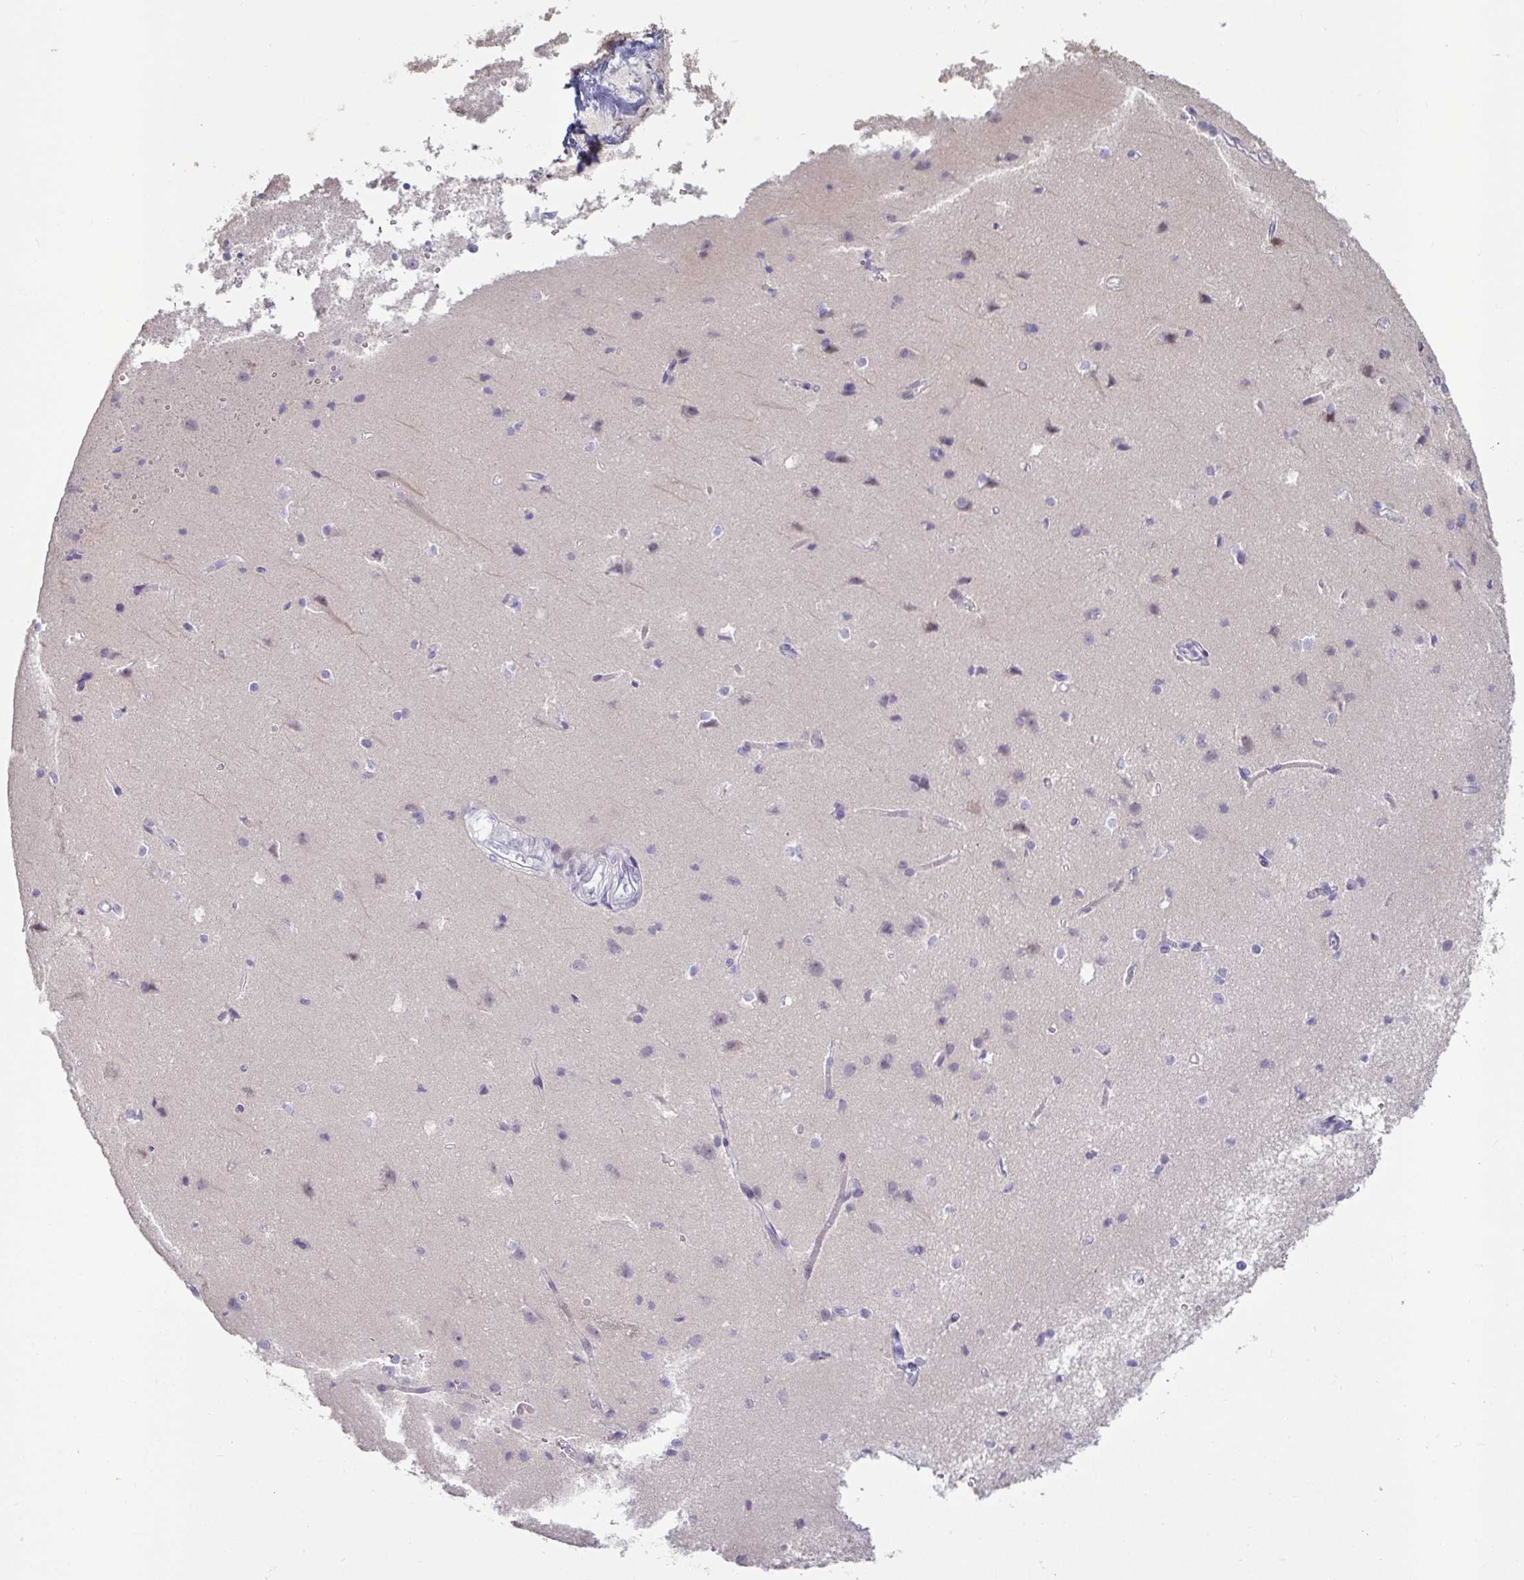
{"staining": {"intensity": "negative", "quantity": "none", "location": "none"}, "tissue": "cerebral cortex", "cell_type": "Endothelial cells", "image_type": "normal", "snomed": [{"axis": "morphology", "description": "Normal tissue, NOS"}, {"axis": "topography", "description": "Cerebral cortex"}], "caption": "Endothelial cells show no significant staining in normal cerebral cortex.", "gene": "GSTM1", "patient": {"sex": "male", "age": 37}}